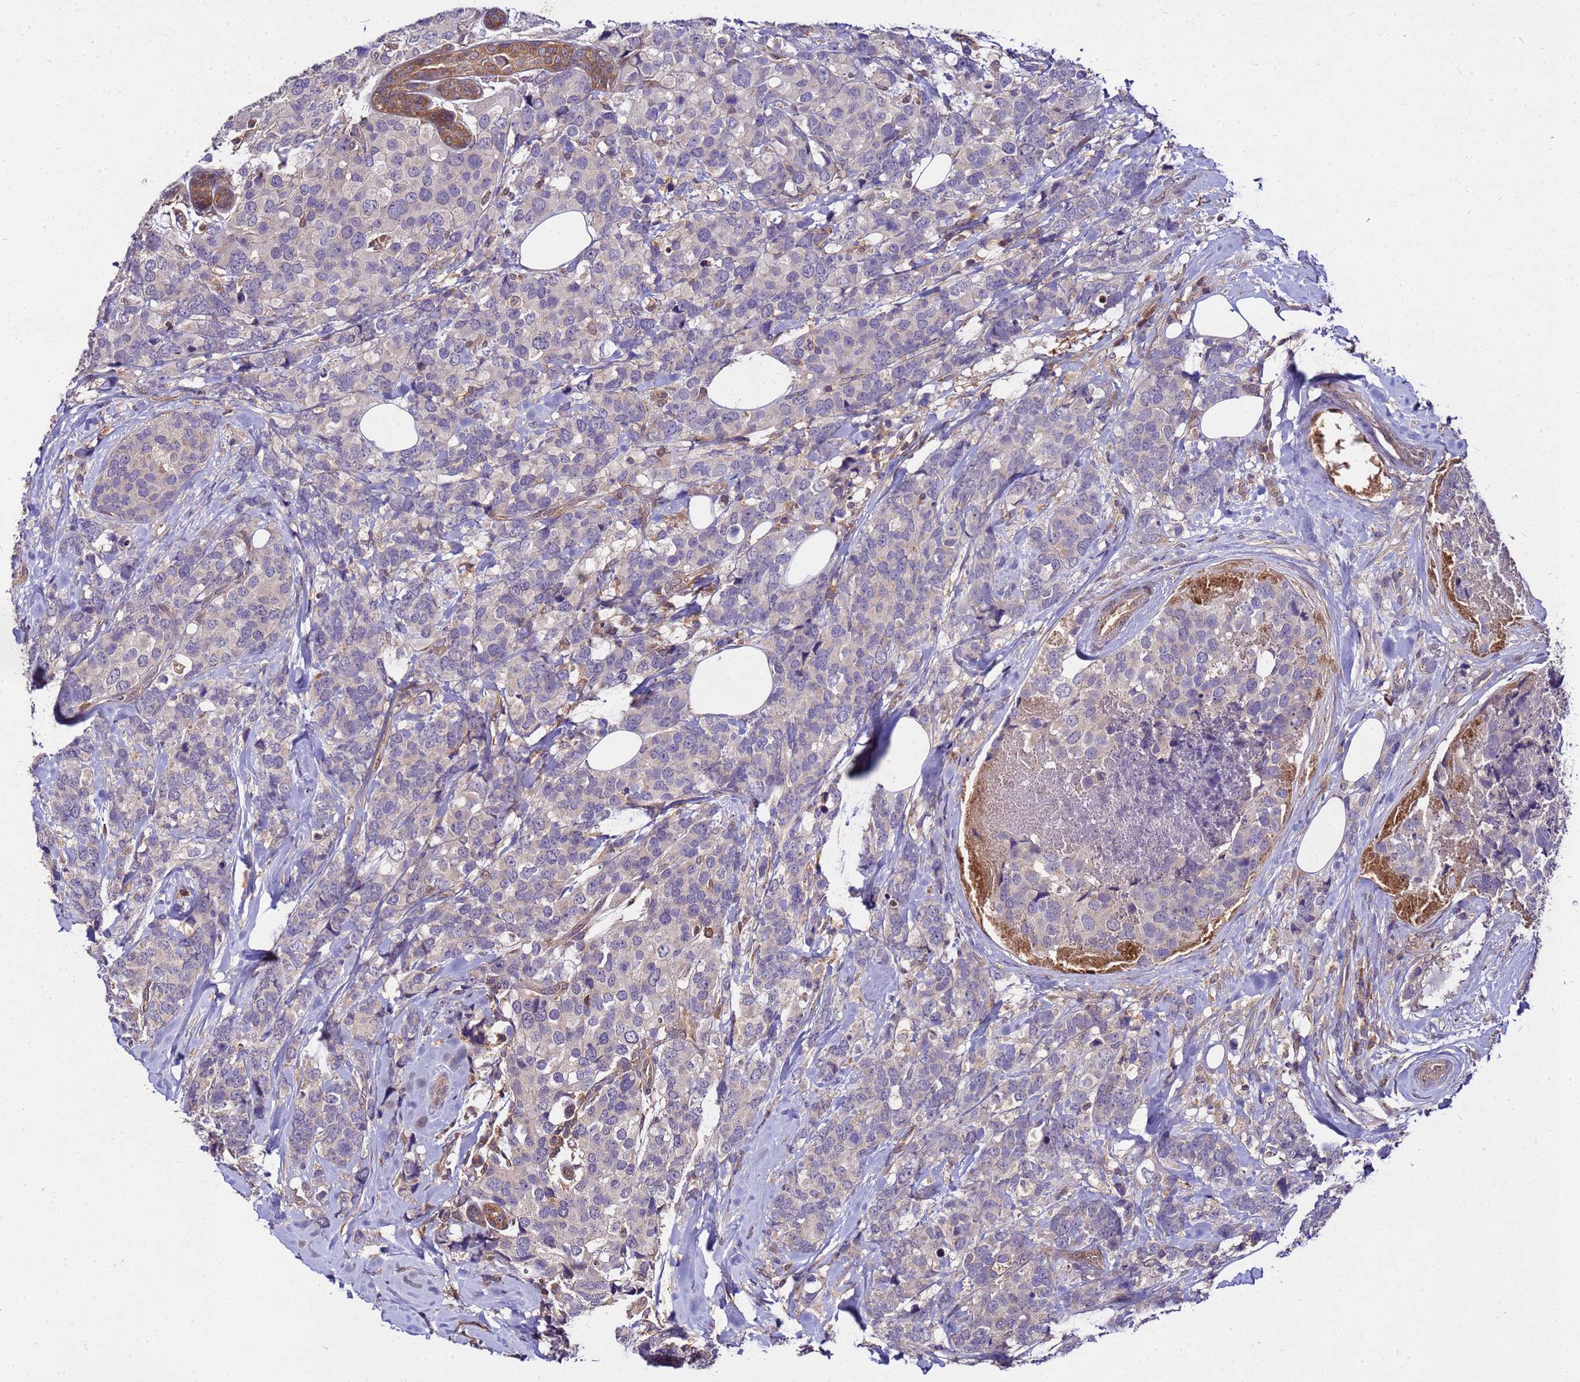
{"staining": {"intensity": "negative", "quantity": "none", "location": "none"}, "tissue": "breast cancer", "cell_type": "Tumor cells", "image_type": "cancer", "snomed": [{"axis": "morphology", "description": "Lobular carcinoma"}, {"axis": "topography", "description": "Breast"}], "caption": "There is no significant positivity in tumor cells of lobular carcinoma (breast).", "gene": "GSPT2", "patient": {"sex": "female", "age": 59}}